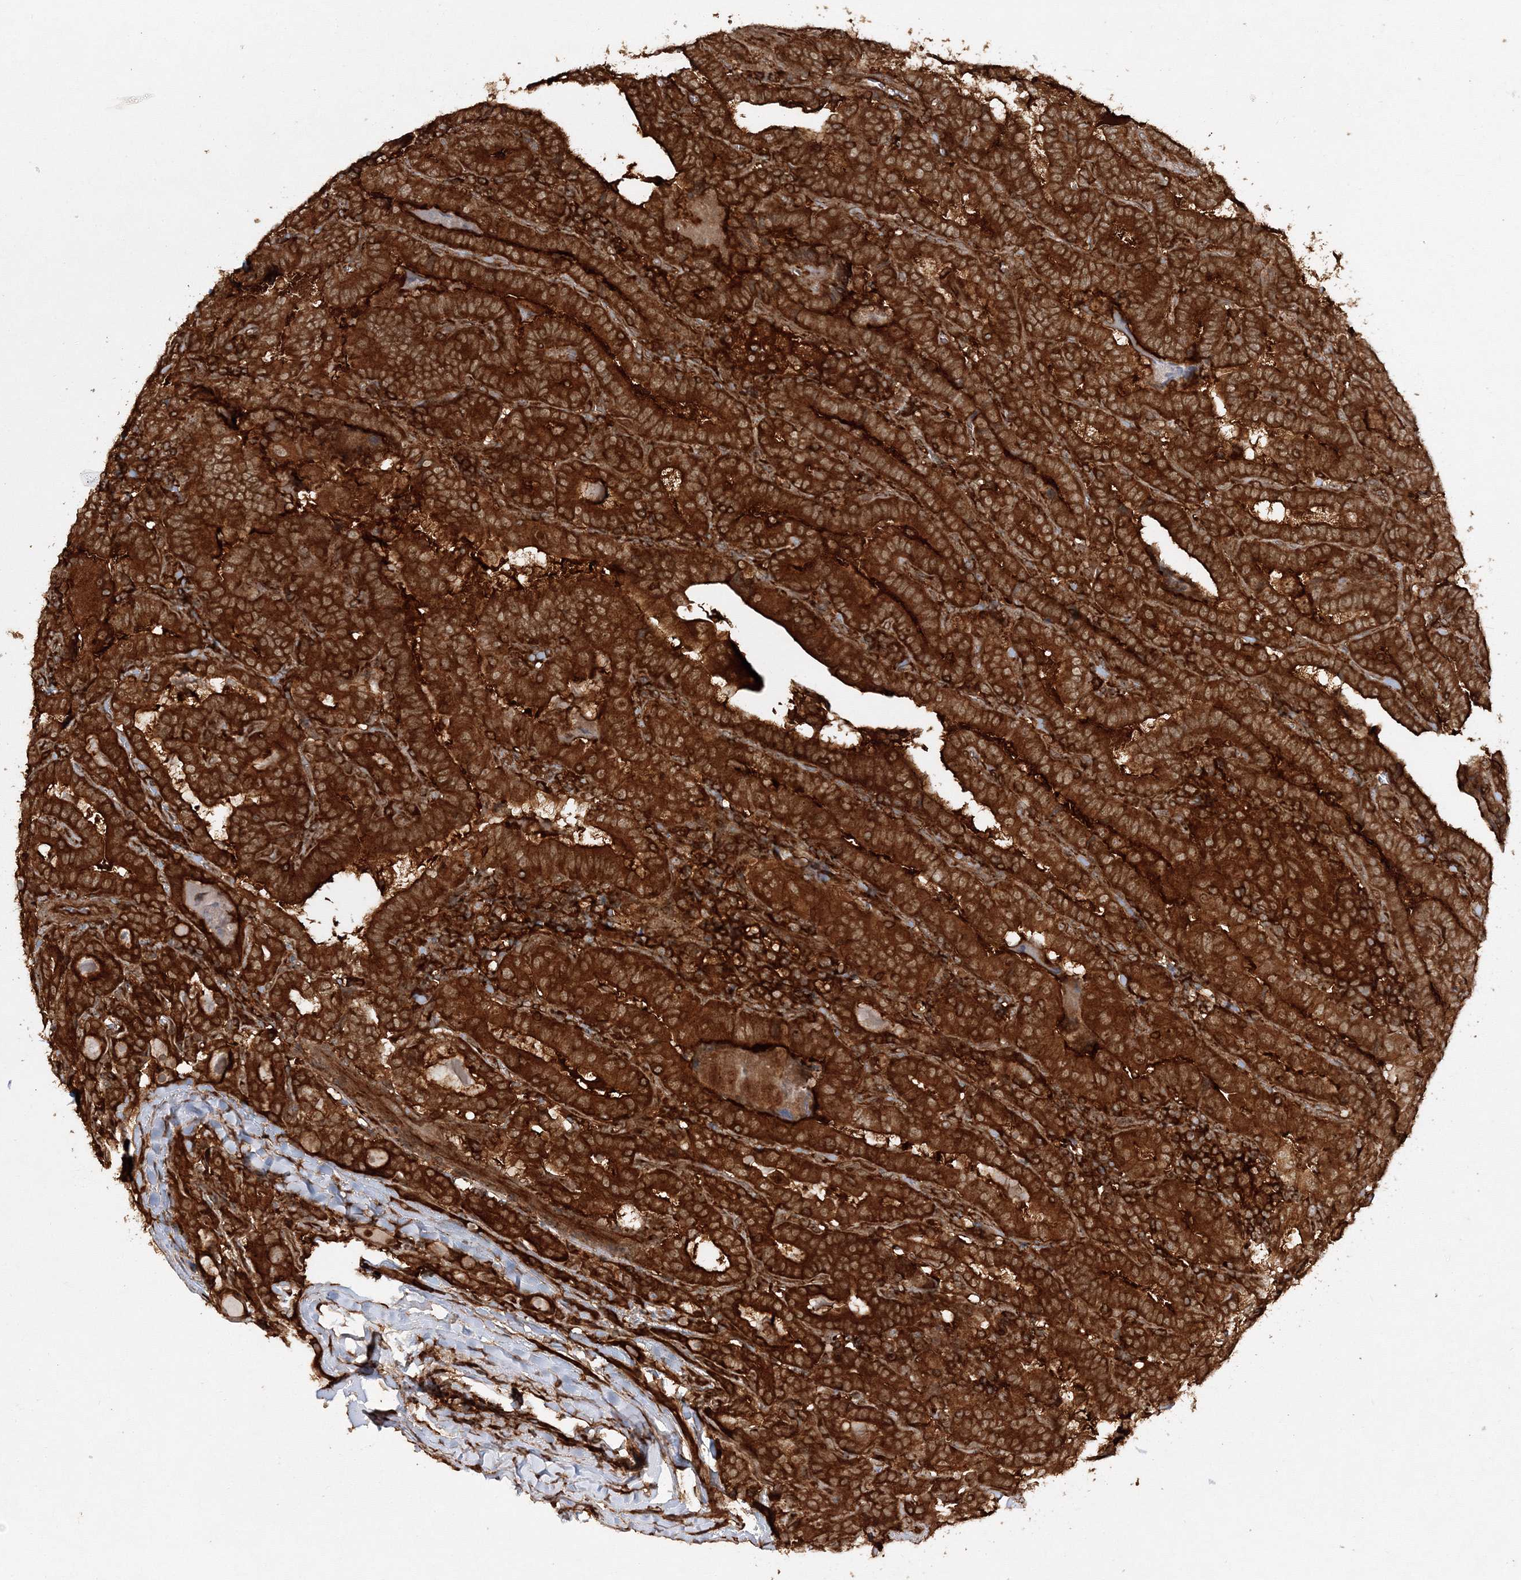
{"staining": {"intensity": "strong", "quantity": ">75%", "location": "cytoplasmic/membranous"}, "tissue": "thyroid cancer", "cell_type": "Tumor cells", "image_type": "cancer", "snomed": [{"axis": "morphology", "description": "Papillary adenocarcinoma, NOS"}, {"axis": "topography", "description": "Thyroid gland"}], "caption": "Immunohistochemistry staining of thyroid papillary adenocarcinoma, which displays high levels of strong cytoplasmic/membranous positivity in about >75% of tumor cells indicating strong cytoplasmic/membranous protein positivity. The staining was performed using DAB (3,3'-diaminobenzidine) (brown) for protein detection and nuclei were counterstained in hematoxylin (blue).", "gene": "WDR37", "patient": {"sex": "female", "age": 72}}